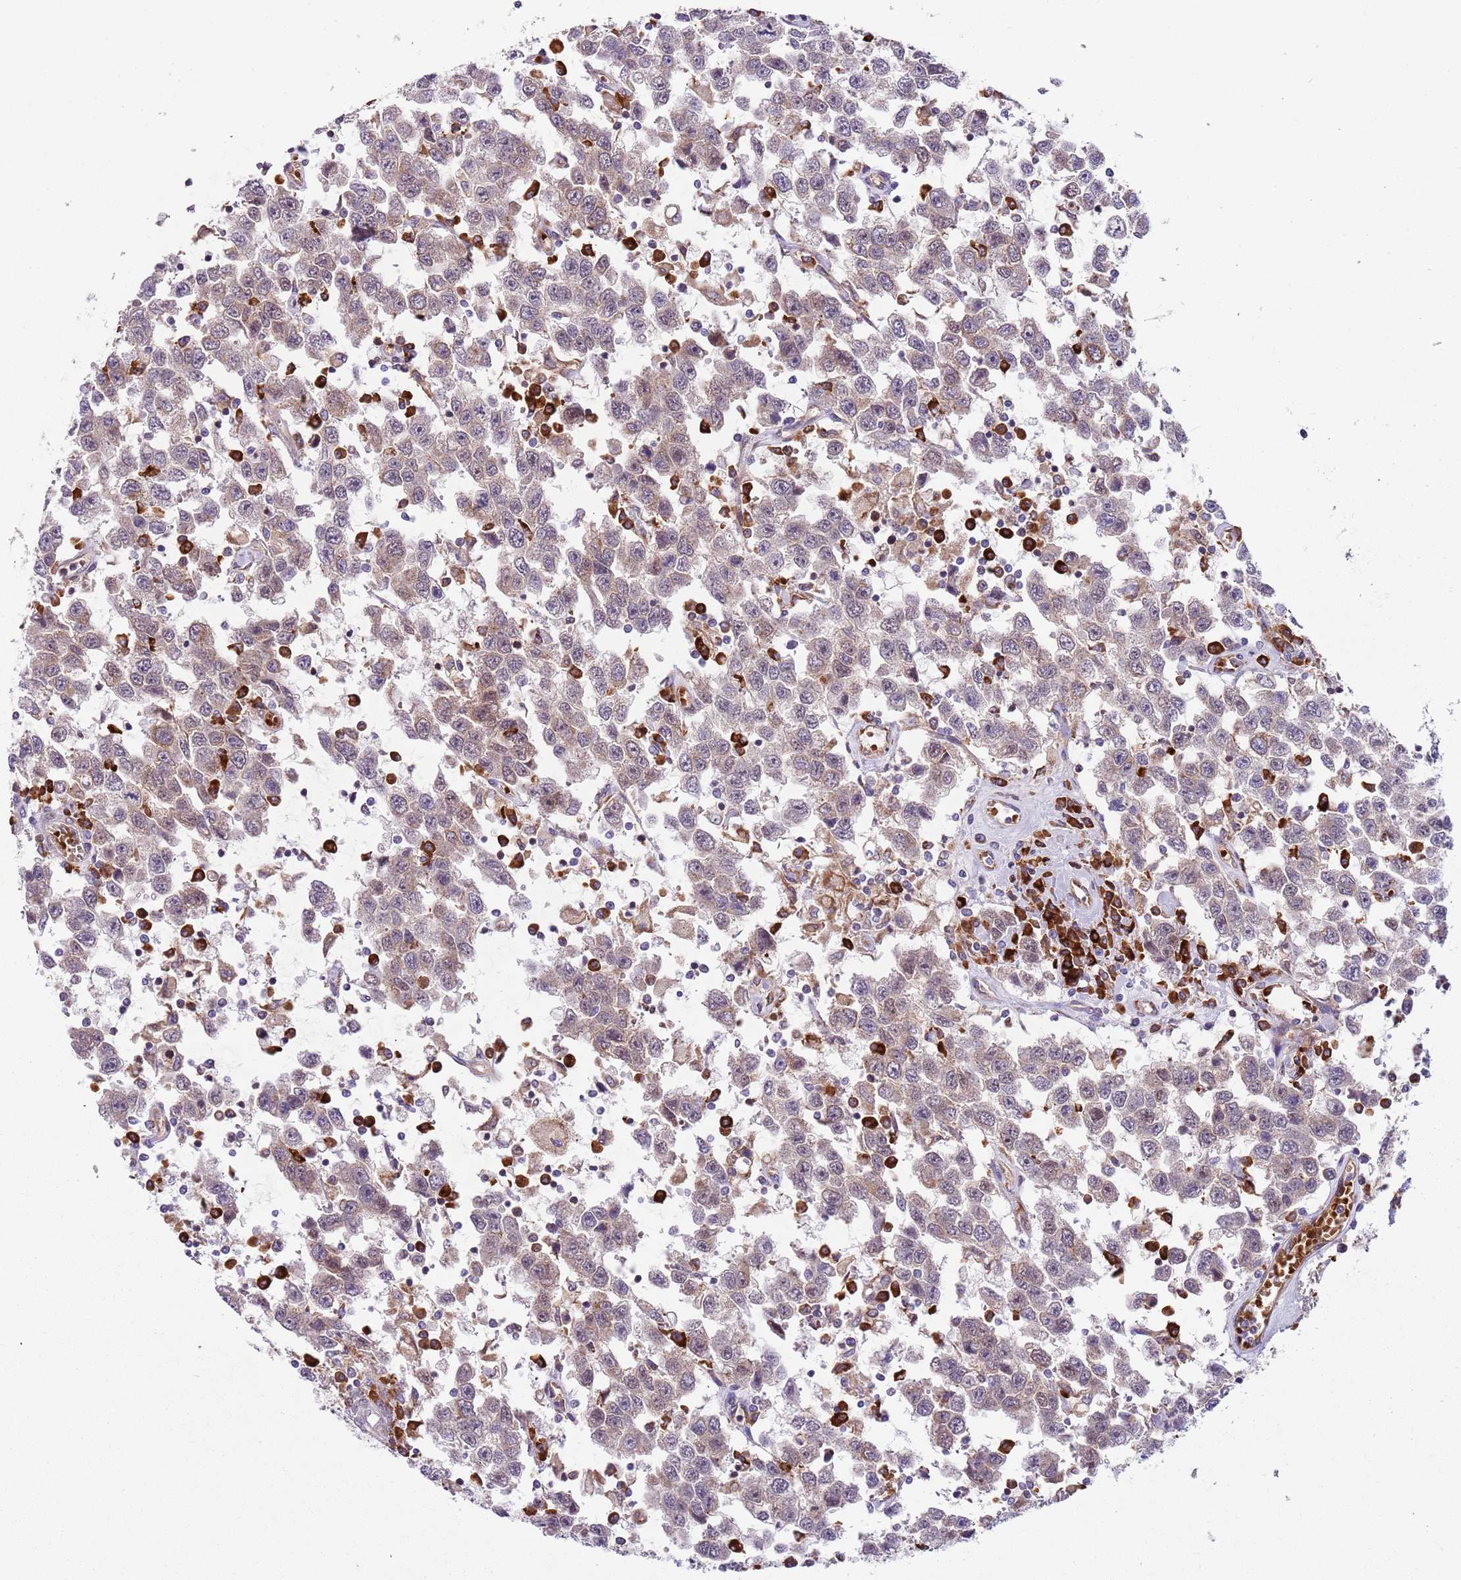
{"staining": {"intensity": "weak", "quantity": ">75%", "location": "cytoplasmic/membranous"}, "tissue": "testis cancer", "cell_type": "Tumor cells", "image_type": "cancer", "snomed": [{"axis": "morphology", "description": "Seminoma, NOS"}, {"axis": "topography", "description": "Testis"}], "caption": "Protein expression analysis of human seminoma (testis) reveals weak cytoplasmic/membranous staining in approximately >75% of tumor cells. (IHC, brightfield microscopy, high magnification).", "gene": "VWCE", "patient": {"sex": "male", "age": 41}}